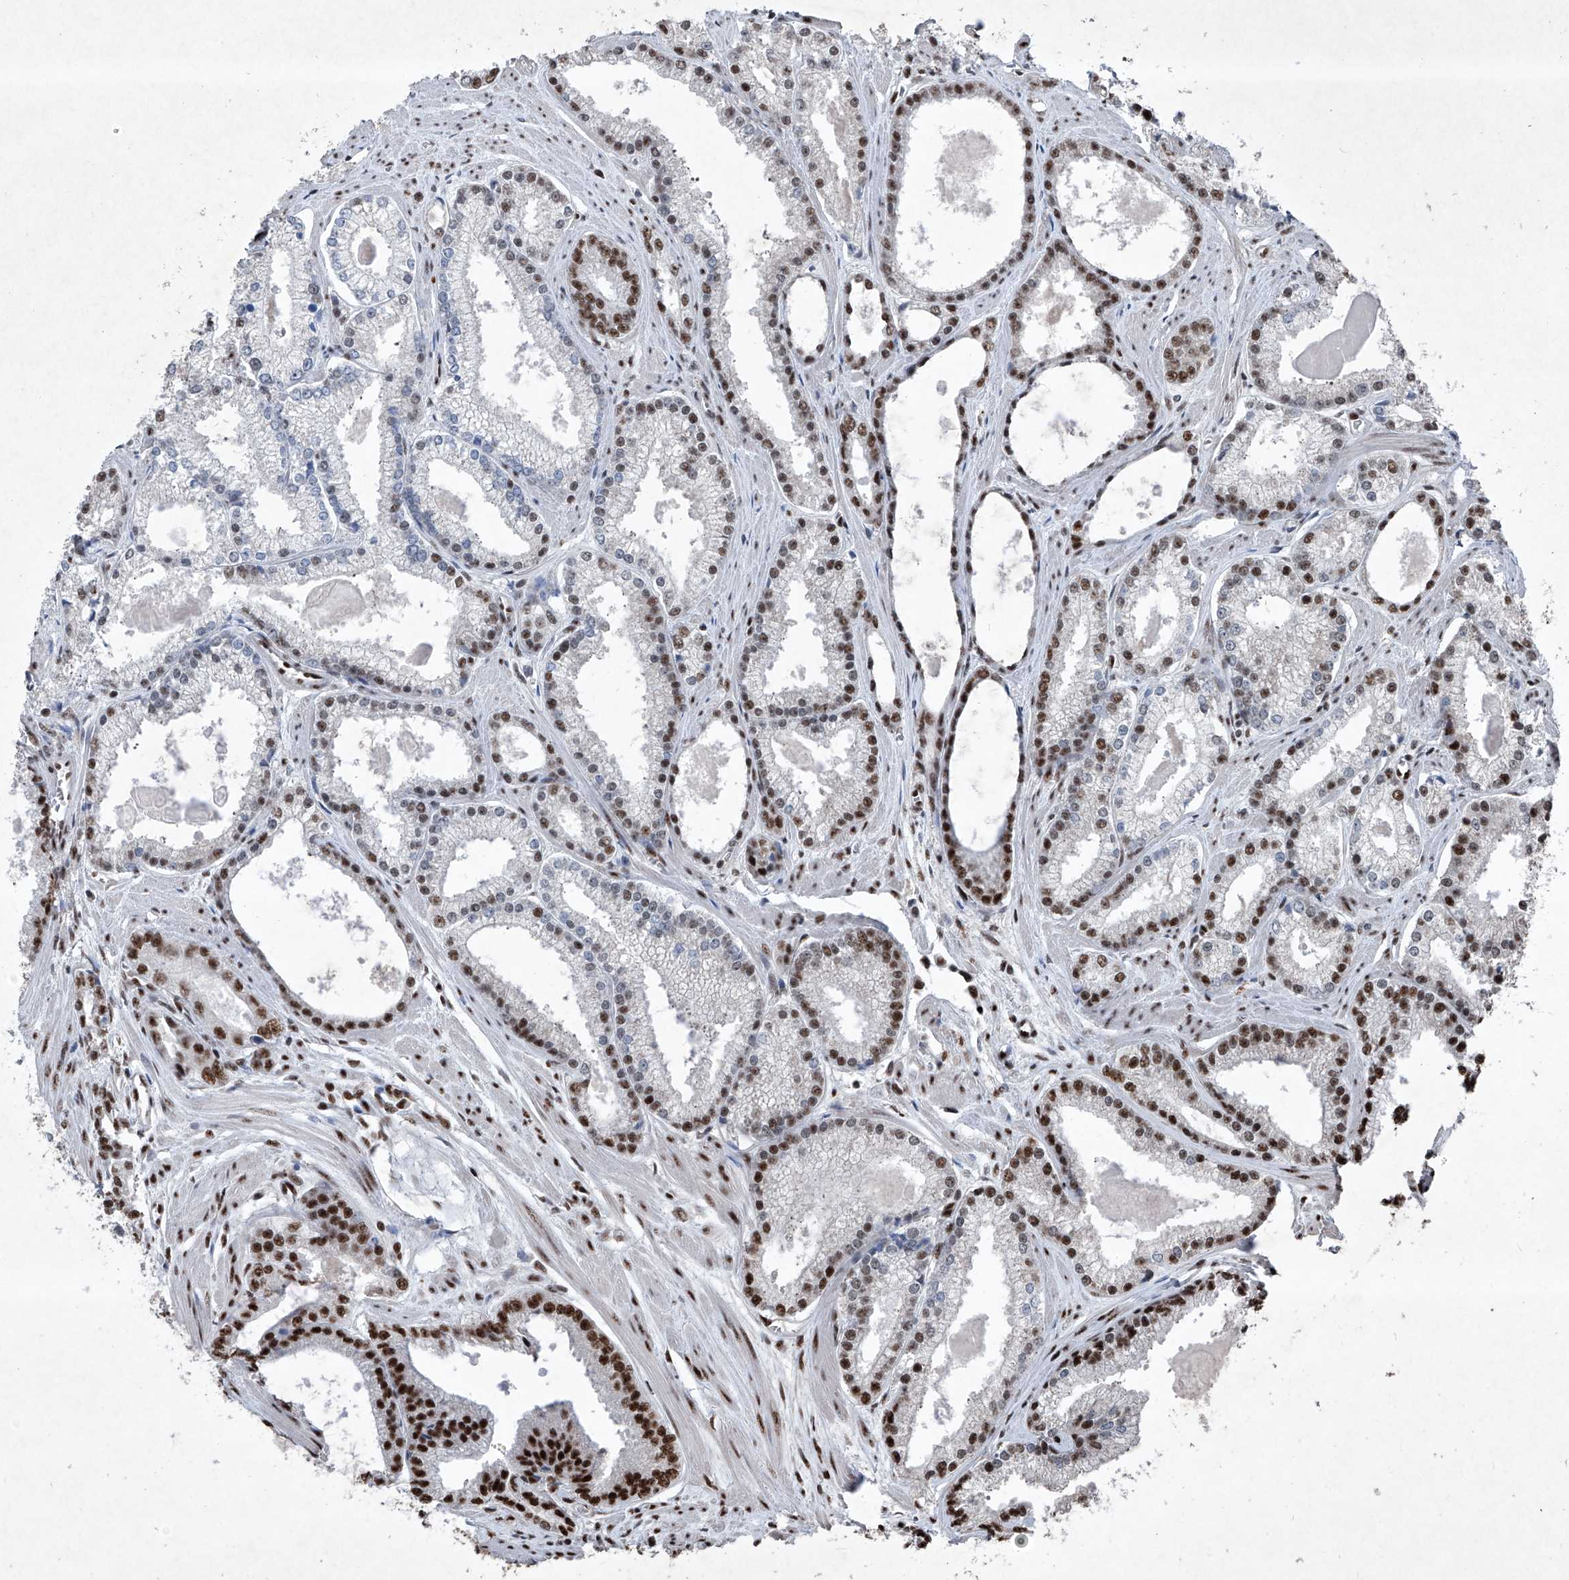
{"staining": {"intensity": "strong", "quantity": "25%-75%", "location": "nuclear"}, "tissue": "prostate cancer", "cell_type": "Tumor cells", "image_type": "cancer", "snomed": [{"axis": "morphology", "description": "Adenocarcinoma, Low grade"}, {"axis": "topography", "description": "Prostate"}], "caption": "Immunohistochemistry photomicrograph of human low-grade adenocarcinoma (prostate) stained for a protein (brown), which displays high levels of strong nuclear expression in approximately 25%-75% of tumor cells.", "gene": "DDX39B", "patient": {"sex": "male", "age": 54}}